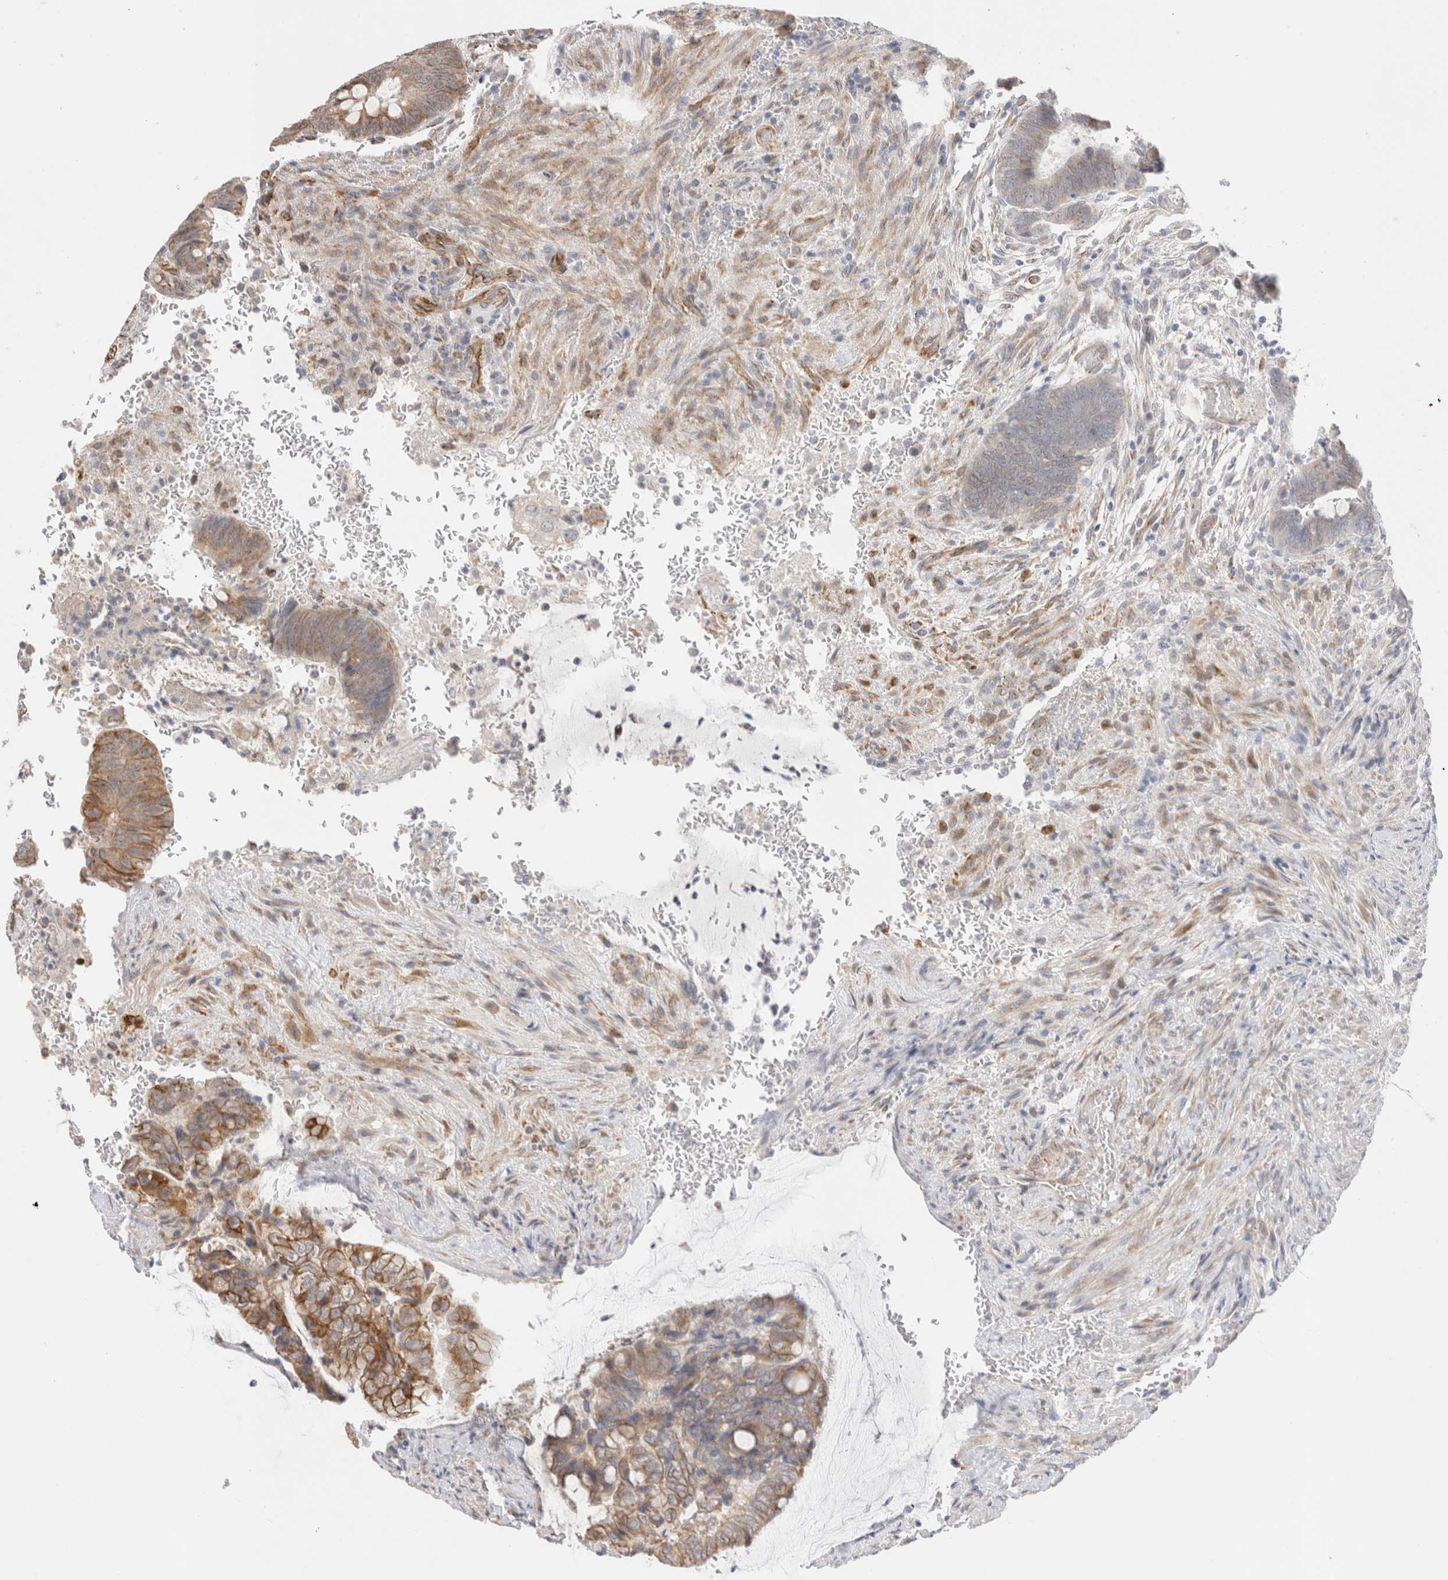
{"staining": {"intensity": "moderate", "quantity": "<25%", "location": "cytoplasmic/membranous"}, "tissue": "colorectal cancer", "cell_type": "Tumor cells", "image_type": "cancer", "snomed": [{"axis": "morphology", "description": "Normal tissue, NOS"}, {"axis": "morphology", "description": "Adenocarcinoma, NOS"}, {"axis": "topography", "description": "Rectum"}], "caption": "Protein staining of colorectal cancer (adenocarcinoma) tissue reveals moderate cytoplasmic/membranous staining in about <25% of tumor cells. Nuclei are stained in blue.", "gene": "CAAP1", "patient": {"sex": "male", "age": 92}}